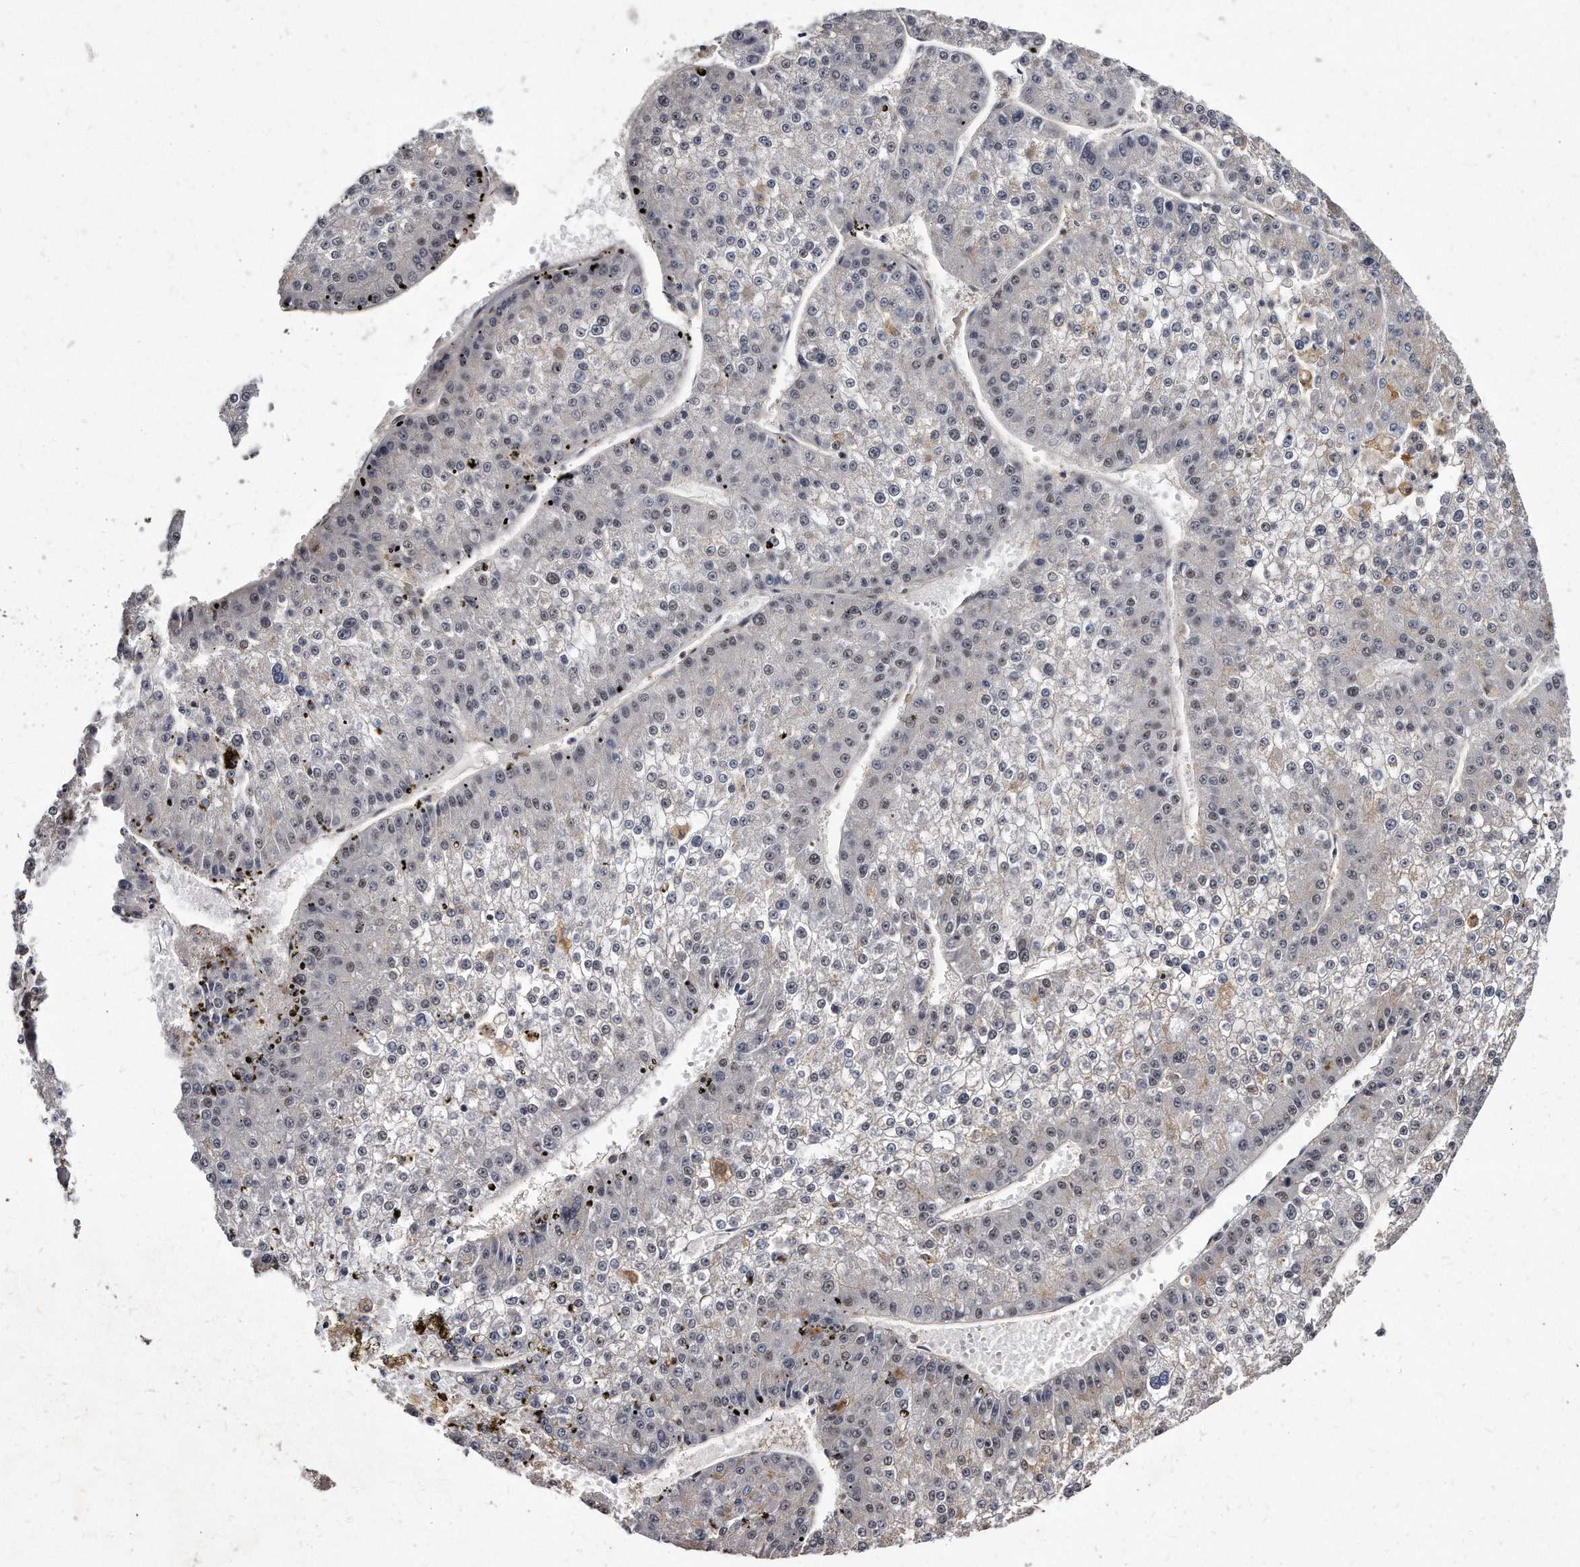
{"staining": {"intensity": "negative", "quantity": "none", "location": "none"}, "tissue": "liver cancer", "cell_type": "Tumor cells", "image_type": "cancer", "snomed": [{"axis": "morphology", "description": "Carcinoma, Hepatocellular, NOS"}, {"axis": "topography", "description": "Liver"}], "caption": "Immunohistochemistry of human liver hepatocellular carcinoma shows no positivity in tumor cells.", "gene": "KLHDC3", "patient": {"sex": "female", "age": 73}}